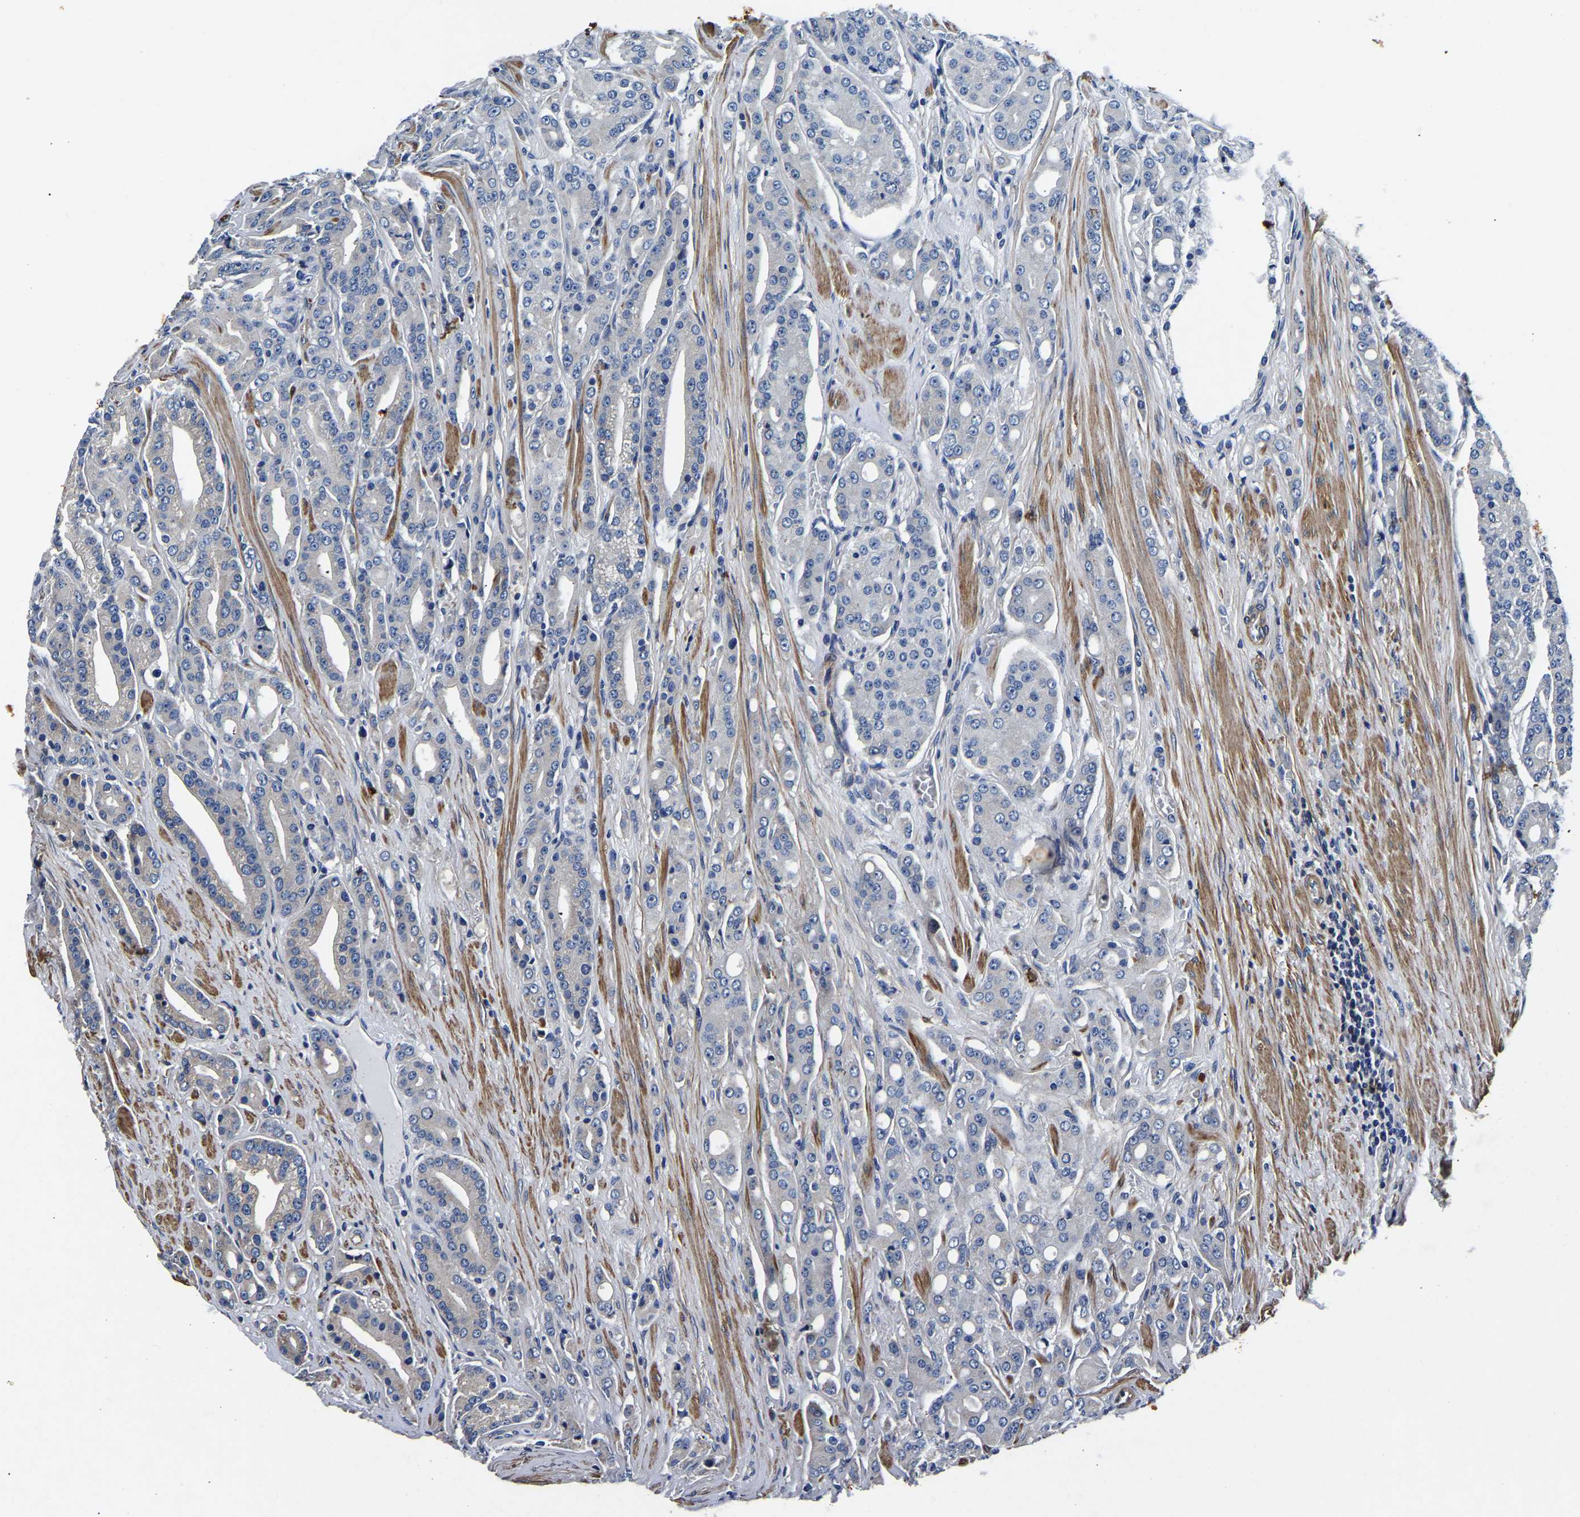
{"staining": {"intensity": "negative", "quantity": "none", "location": "none"}, "tissue": "prostate cancer", "cell_type": "Tumor cells", "image_type": "cancer", "snomed": [{"axis": "morphology", "description": "Adenocarcinoma, High grade"}, {"axis": "topography", "description": "Prostate"}], "caption": "High power microscopy micrograph of an immunohistochemistry photomicrograph of adenocarcinoma (high-grade) (prostate), revealing no significant staining in tumor cells.", "gene": "KCTD17", "patient": {"sex": "male", "age": 71}}